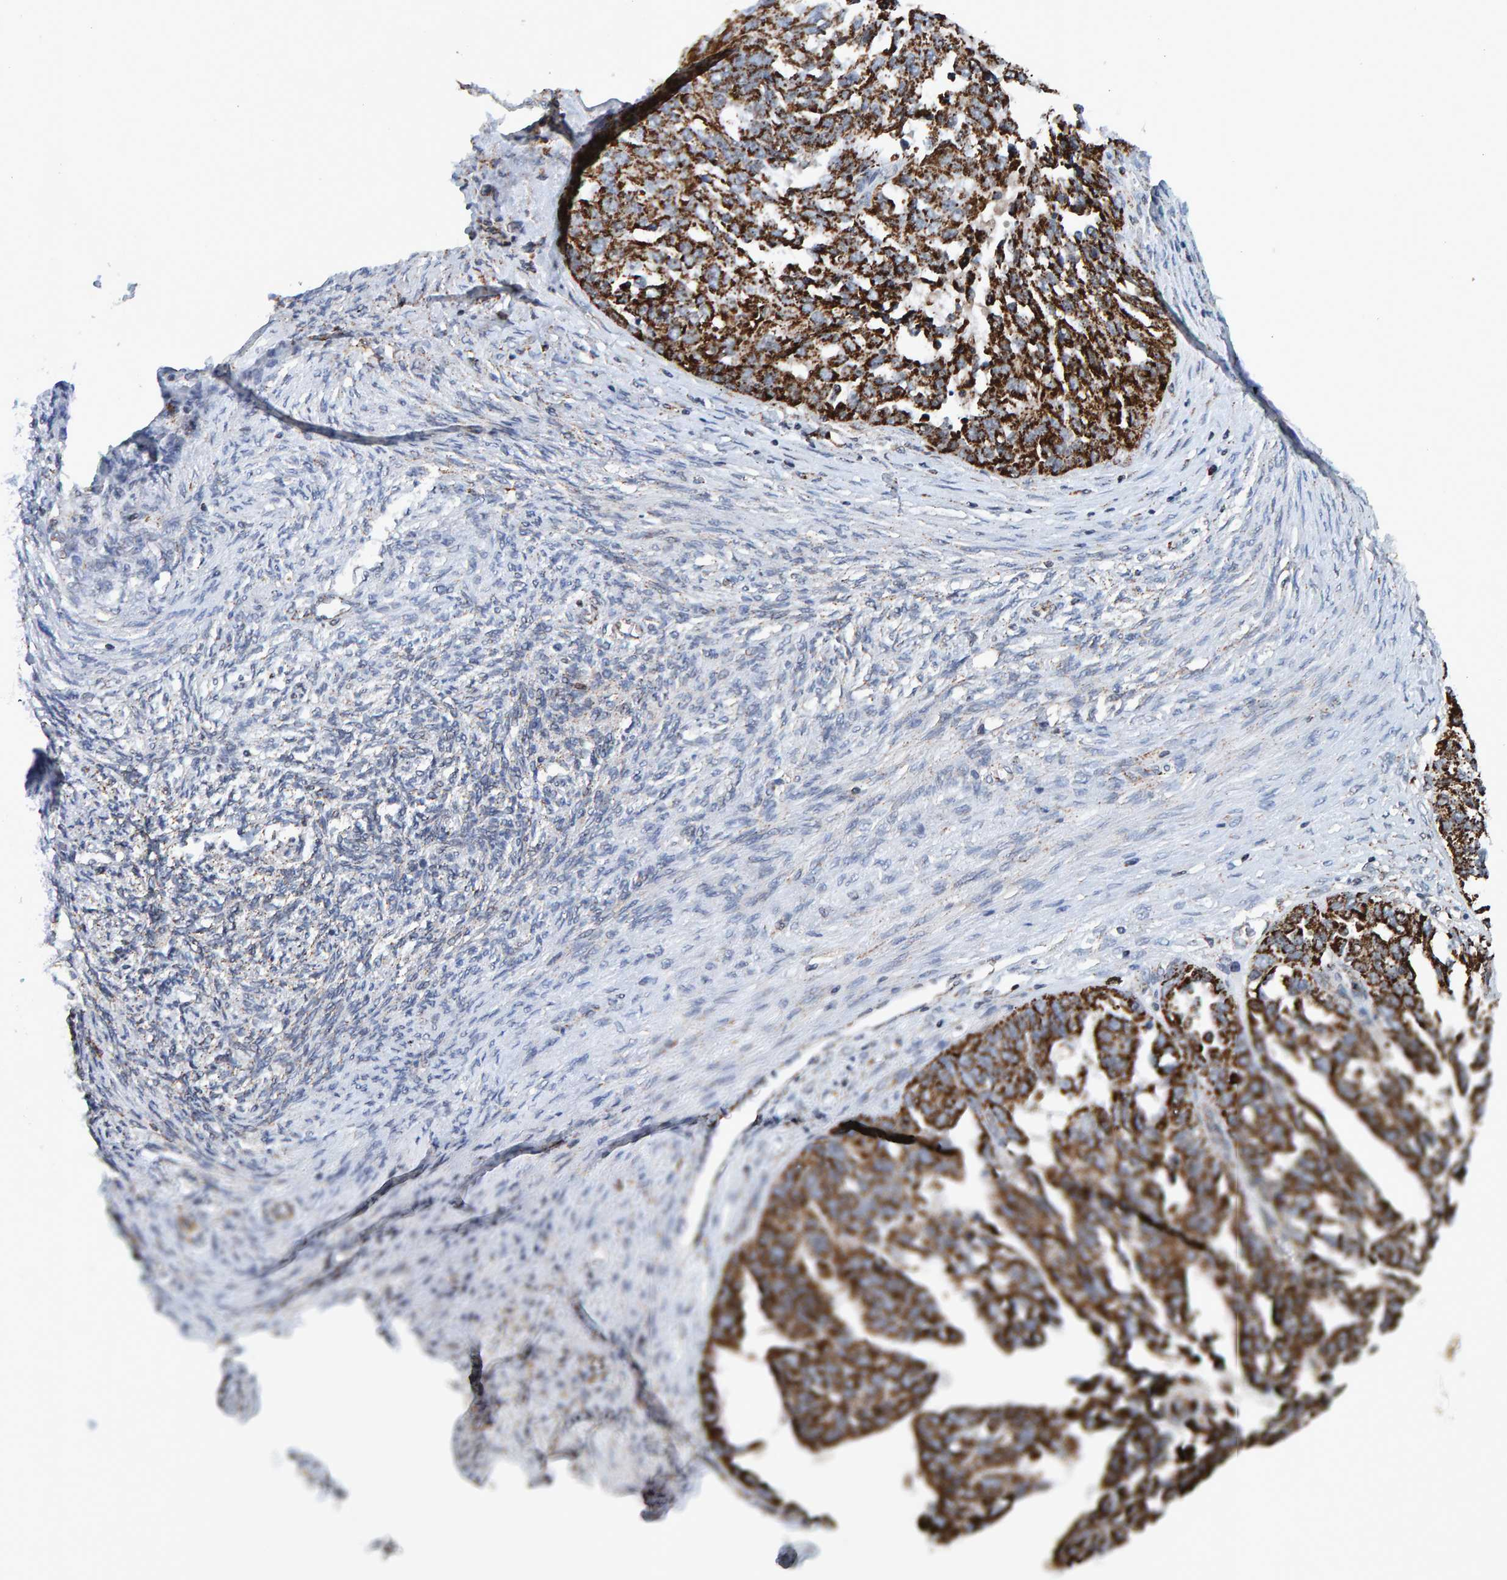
{"staining": {"intensity": "strong", "quantity": ">75%", "location": "cytoplasmic/membranous"}, "tissue": "ovarian cancer", "cell_type": "Tumor cells", "image_type": "cancer", "snomed": [{"axis": "morphology", "description": "Cystadenocarcinoma, serous, NOS"}, {"axis": "topography", "description": "Ovary"}], "caption": "Ovarian cancer (serous cystadenocarcinoma) stained with immunohistochemistry demonstrates strong cytoplasmic/membranous staining in about >75% of tumor cells.", "gene": "ZNF48", "patient": {"sex": "female", "age": 44}}